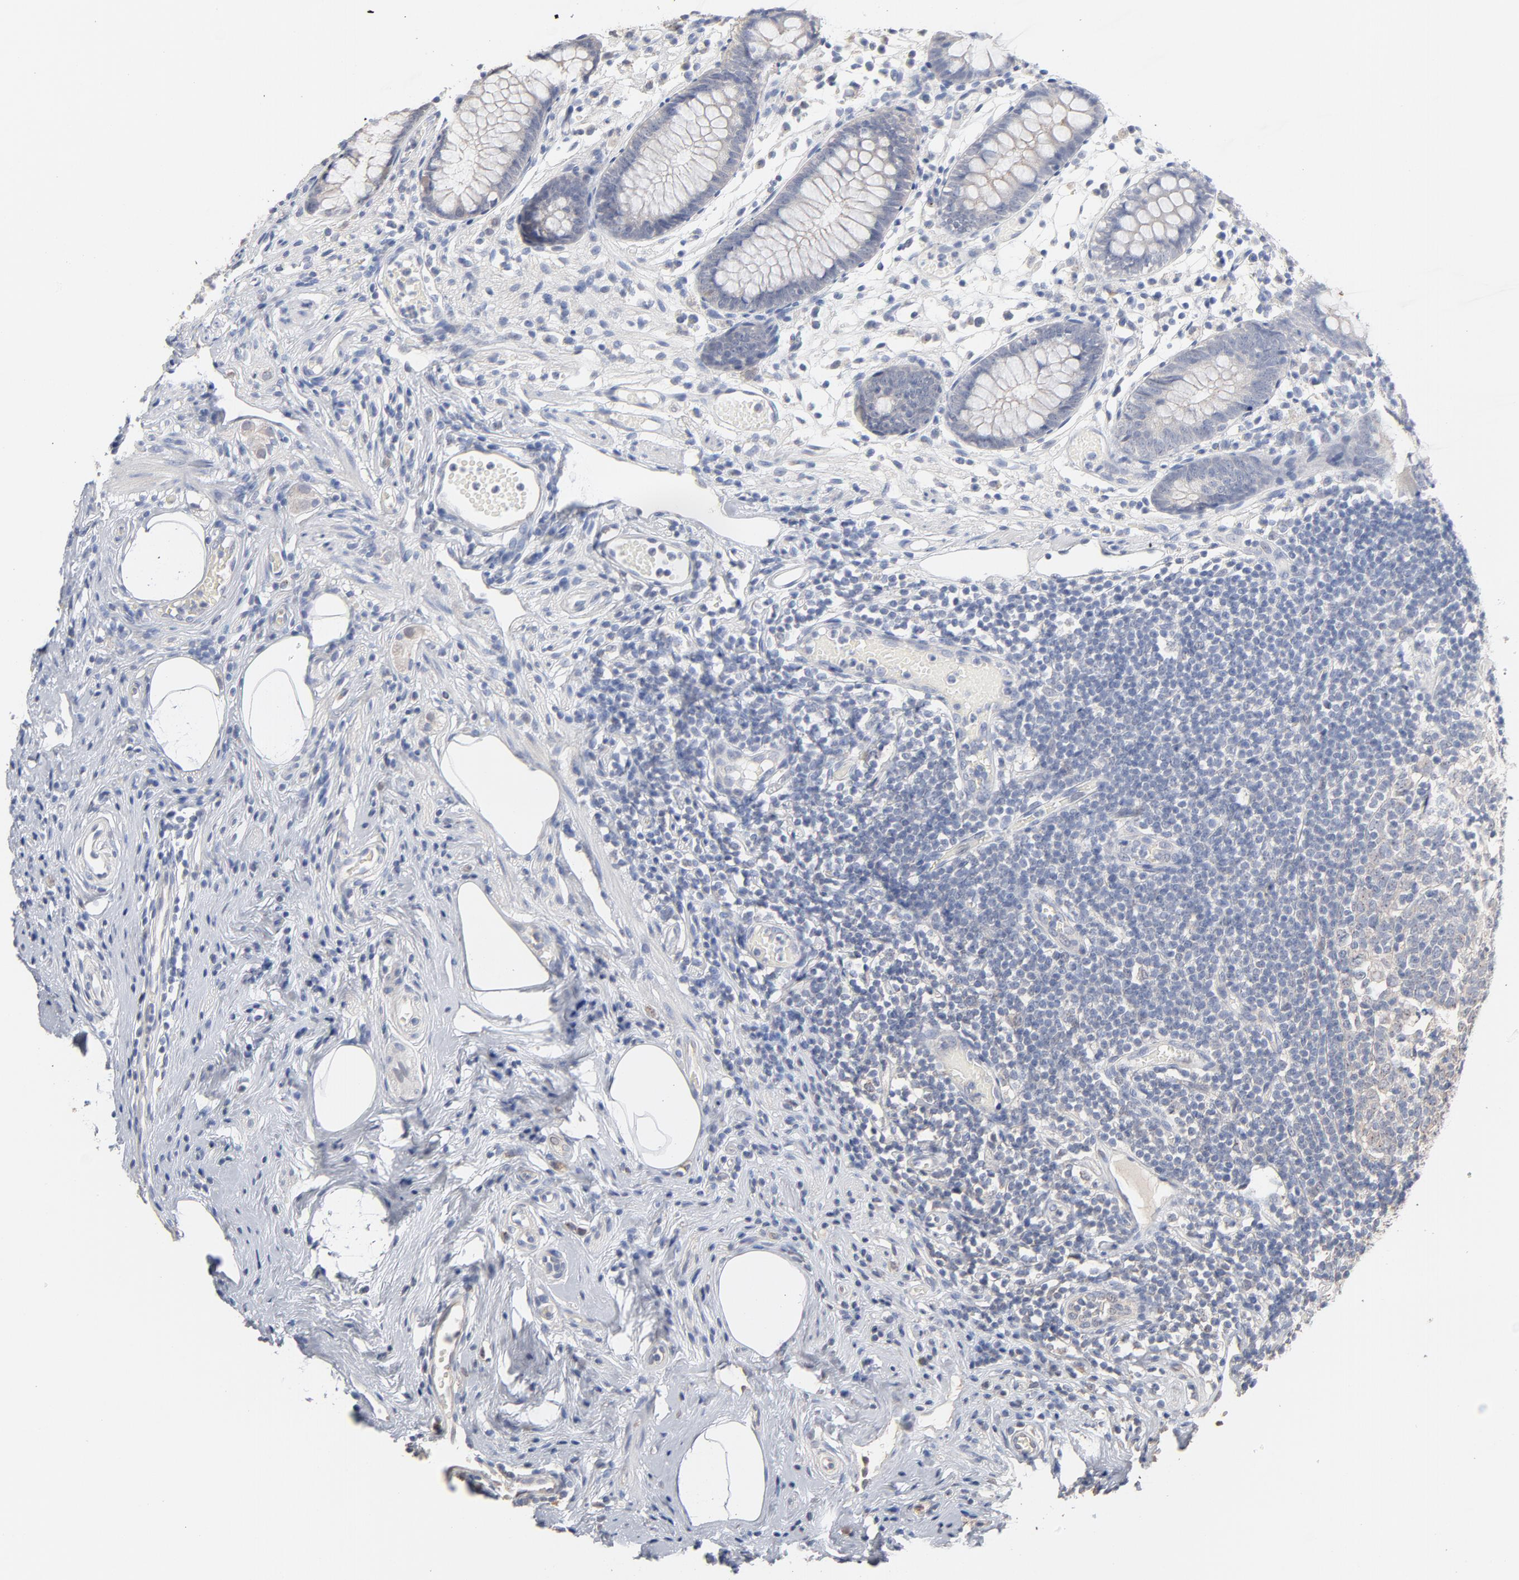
{"staining": {"intensity": "negative", "quantity": "none", "location": "none"}, "tissue": "appendix", "cell_type": "Glandular cells", "image_type": "normal", "snomed": [{"axis": "morphology", "description": "Normal tissue, NOS"}, {"axis": "topography", "description": "Appendix"}], "caption": "The immunohistochemistry (IHC) micrograph has no significant expression in glandular cells of appendix. (DAB IHC, high magnification).", "gene": "DNAL4", "patient": {"sex": "male", "age": 38}}